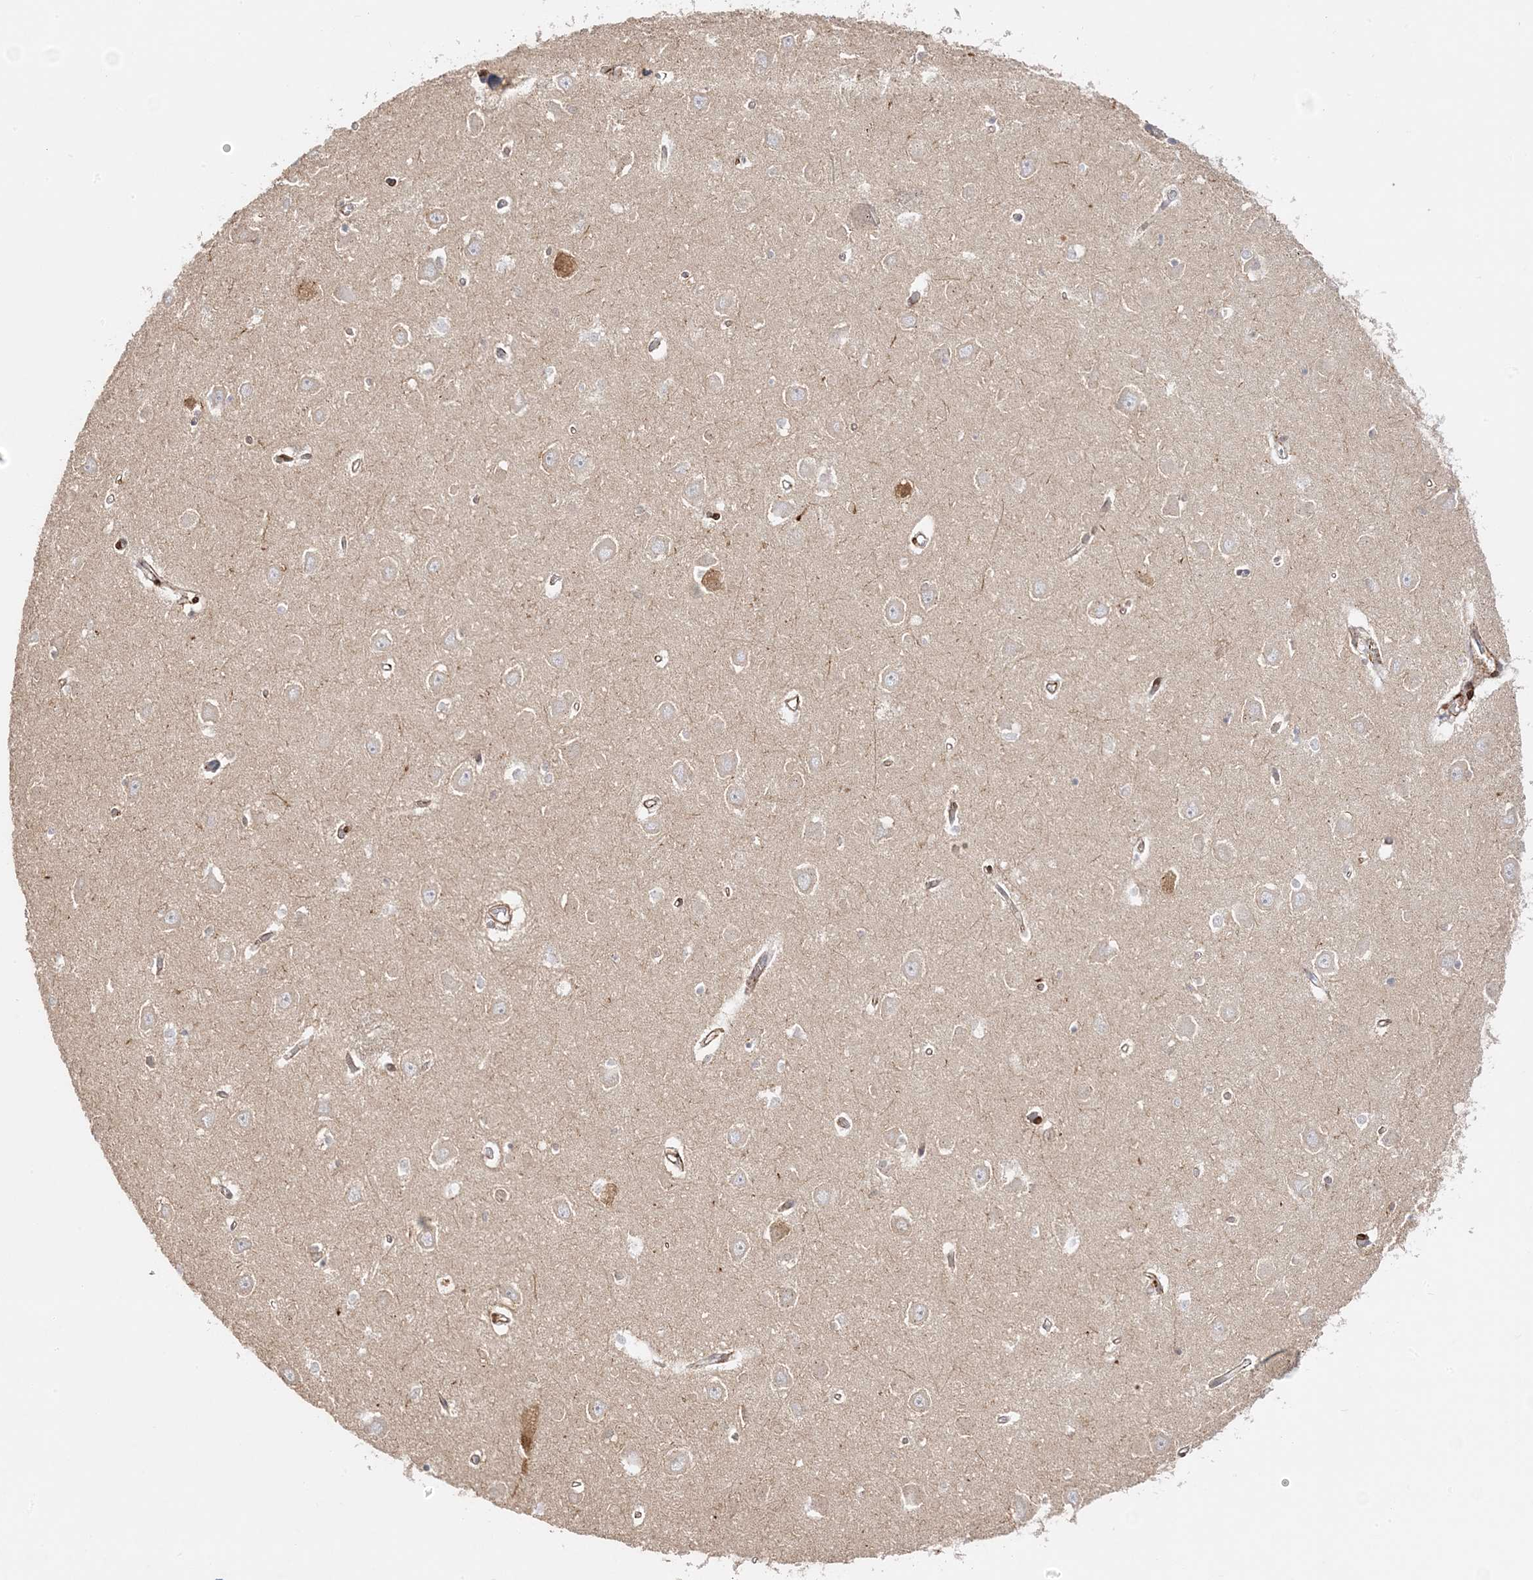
{"staining": {"intensity": "negative", "quantity": "none", "location": "none"}, "tissue": "hippocampus", "cell_type": "Glial cells", "image_type": "normal", "snomed": [{"axis": "morphology", "description": "Normal tissue, NOS"}, {"axis": "topography", "description": "Hippocampus"}], "caption": "IHC photomicrograph of normal hippocampus: human hippocampus stained with DAB (3,3'-diaminobenzidine) displays no significant protein staining in glial cells. Nuclei are stained in blue.", "gene": "C2CD2", "patient": {"sex": "male", "age": 70}}